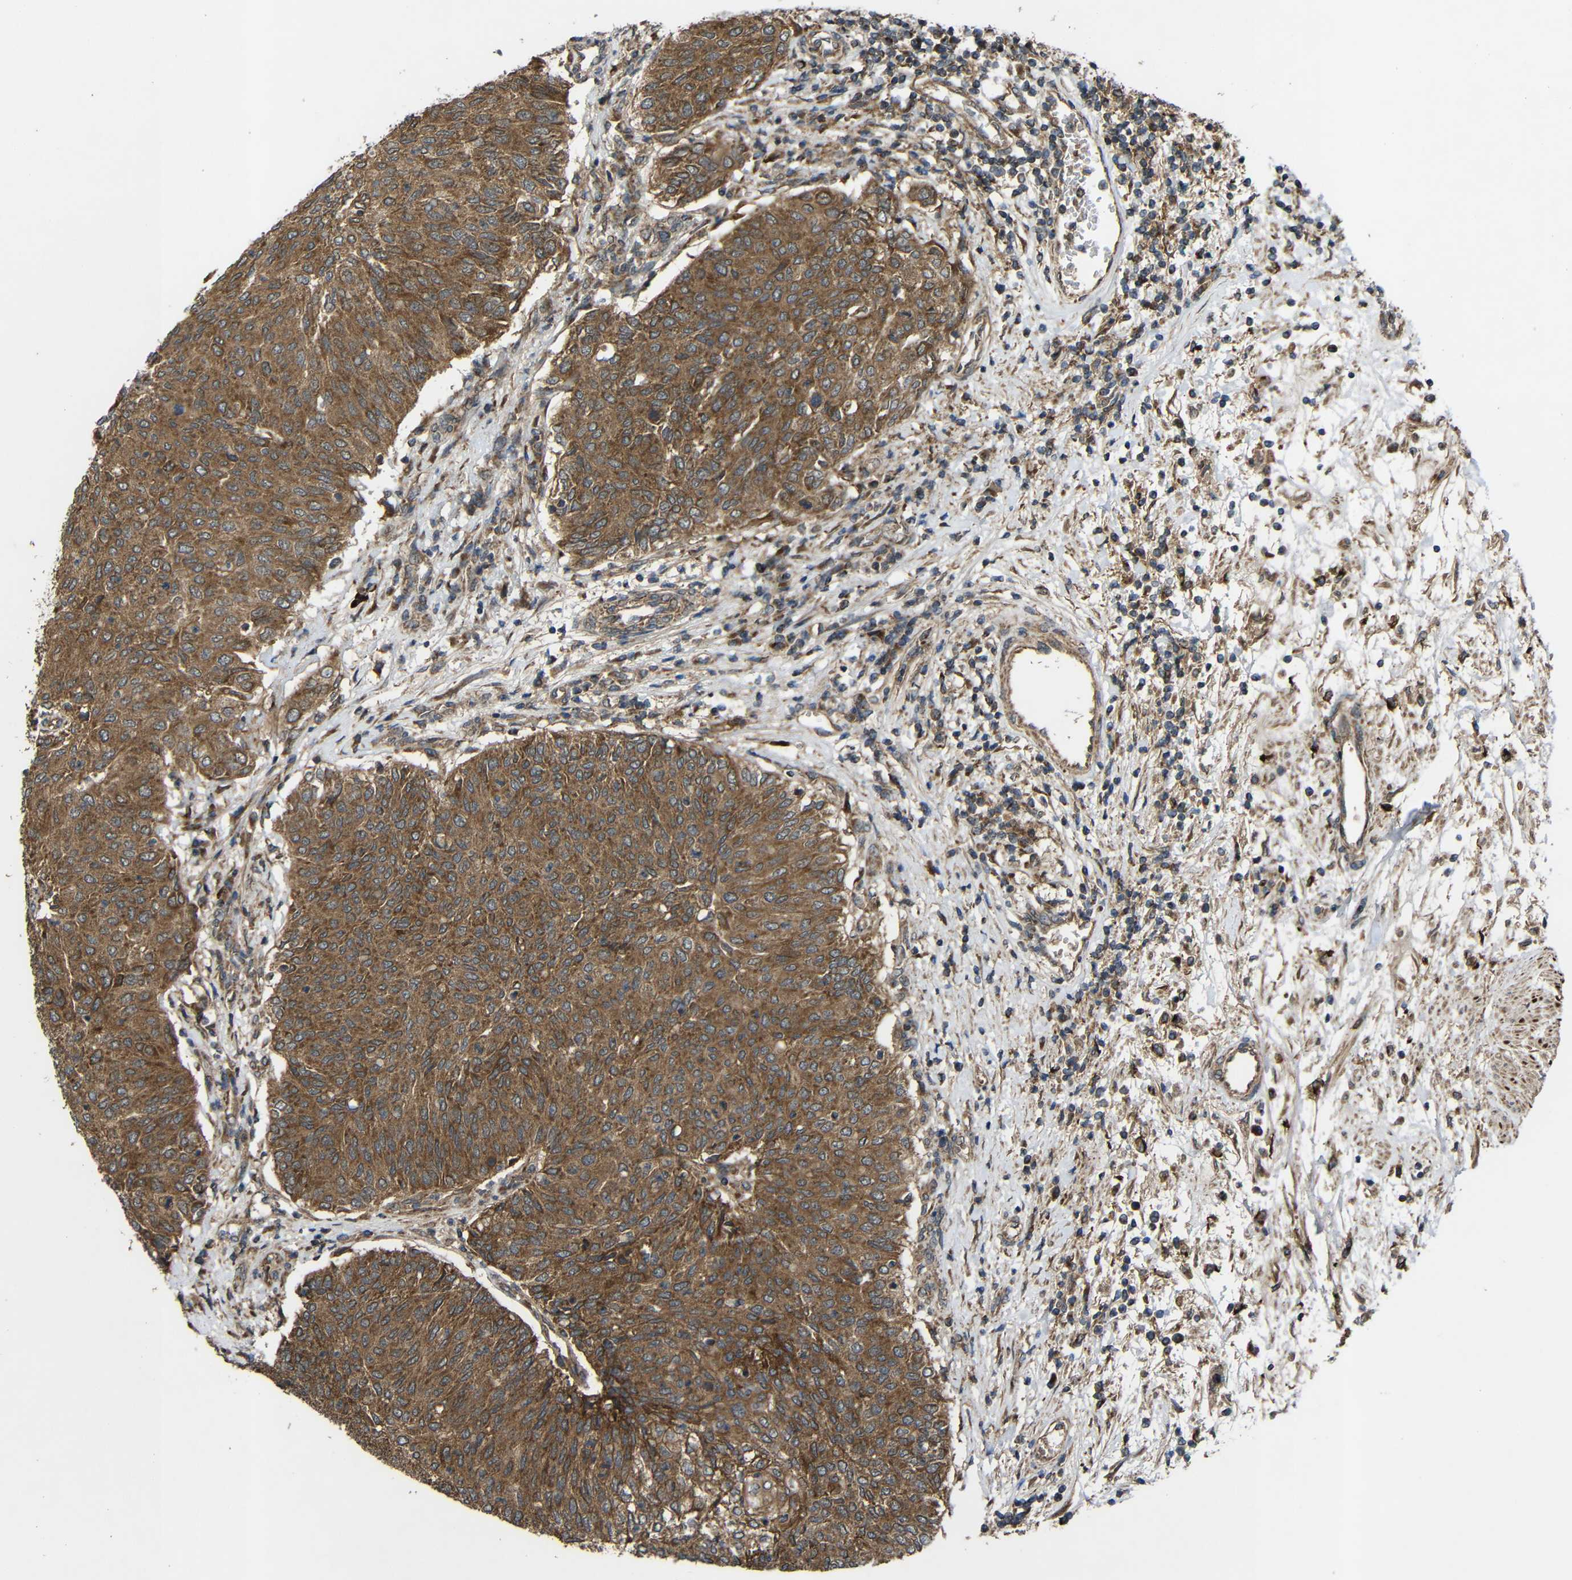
{"staining": {"intensity": "strong", "quantity": ">75%", "location": "cytoplasmic/membranous"}, "tissue": "urothelial cancer", "cell_type": "Tumor cells", "image_type": "cancer", "snomed": [{"axis": "morphology", "description": "Urothelial carcinoma, Low grade"}, {"axis": "topography", "description": "Urinary bladder"}], "caption": "An immunohistochemistry histopathology image of tumor tissue is shown. Protein staining in brown labels strong cytoplasmic/membranous positivity in urothelial carcinoma (low-grade) within tumor cells.", "gene": "C1GALT1", "patient": {"sex": "female", "age": 79}}